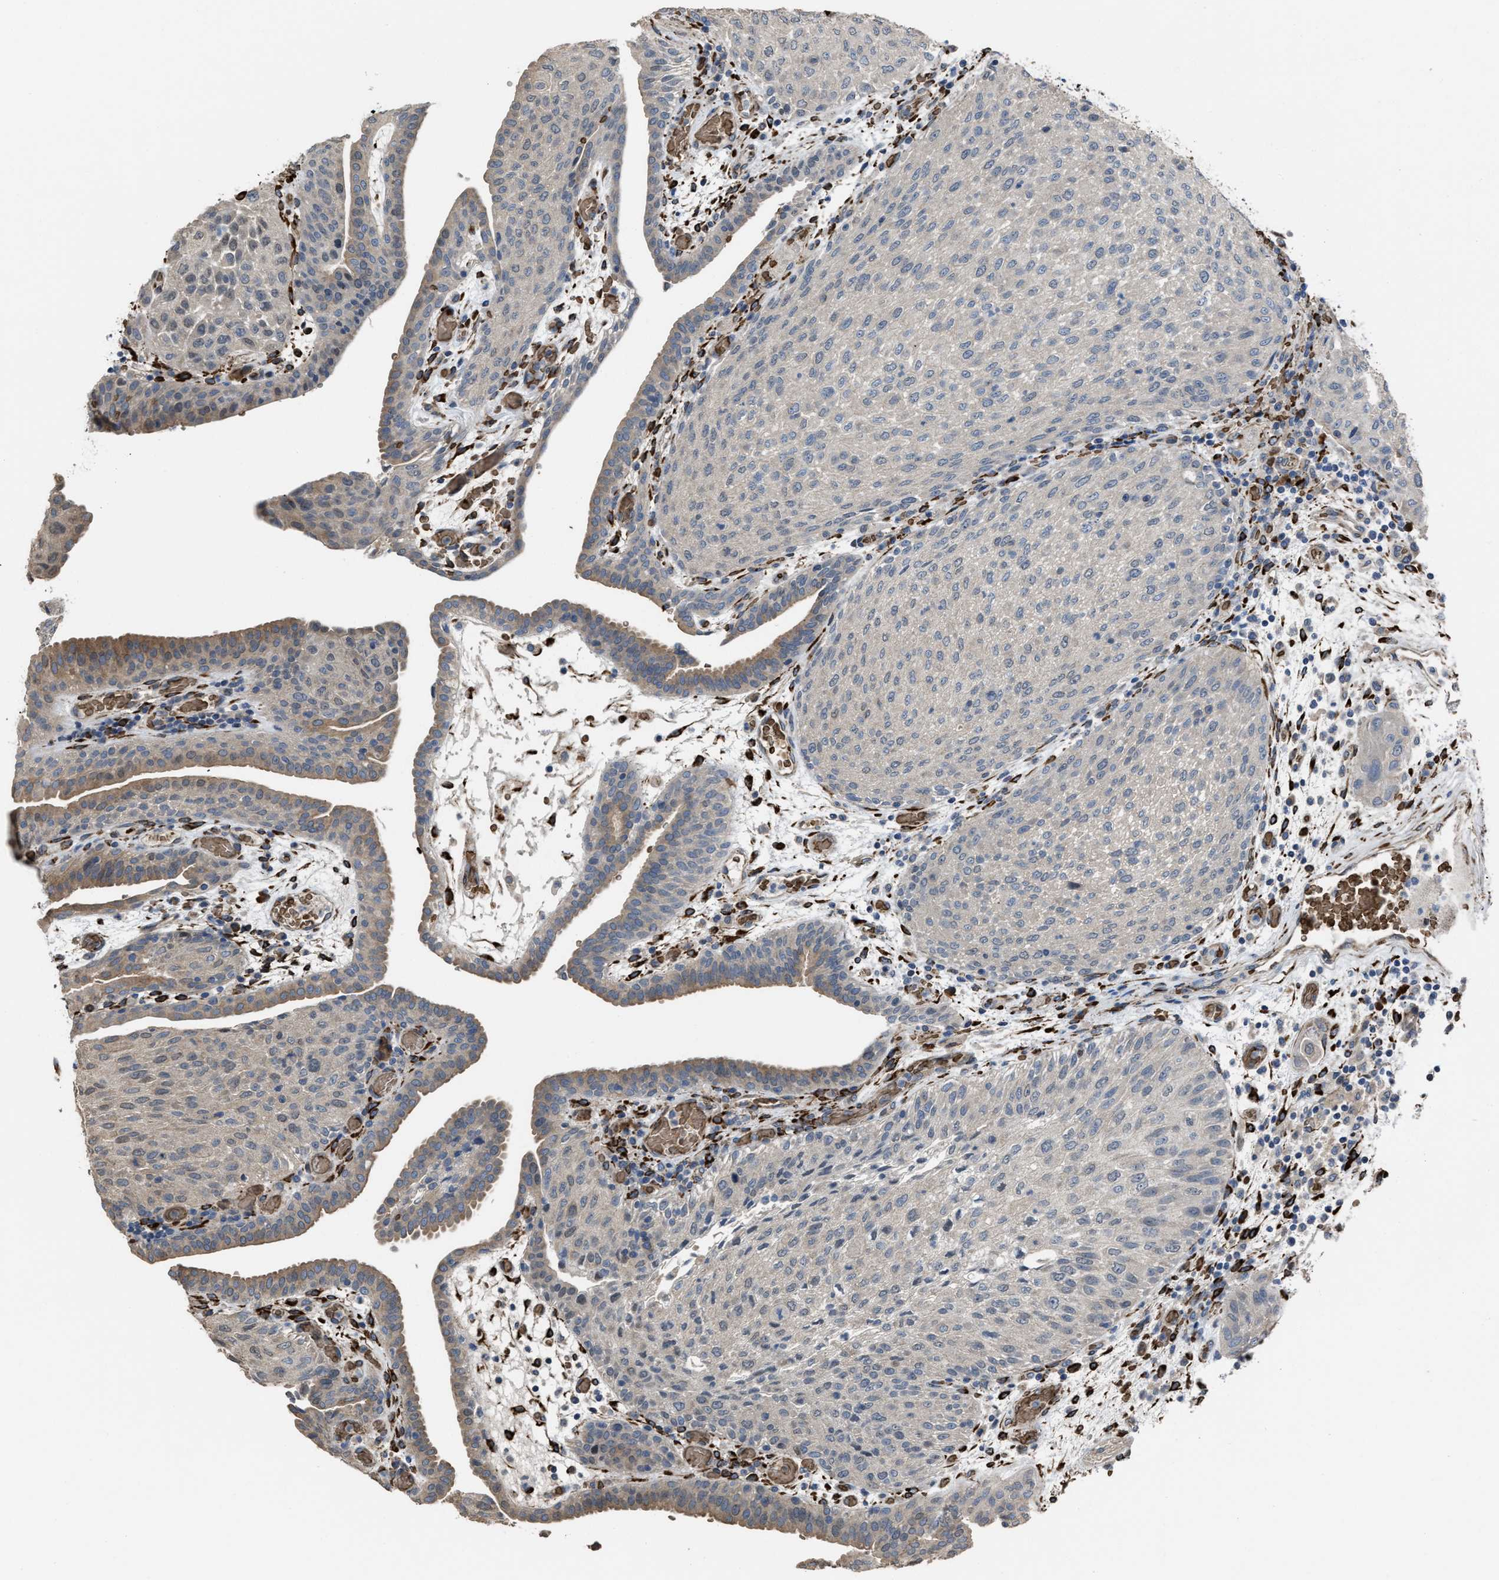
{"staining": {"intensity": "moderate", "quantity": "<25%", "location": "cytoplasmic/membranous"}, "tissue": "urothelial cancer", "cell_type": "Tumor cells", "image_type": "cancer", "snomed": [{"axis": "morphology", "description": "Urothelial carcinoma, Low grade"}, {"axis": "morphology", "description": "Urothelial carcinoma, High grade"}, {"axis": "topography", "description": "Urinary bladder"}], "caption": "Protein expression analysis of urothelial cancer displays moderate cytoplasmic/membranous expression in approximately <25% of tumor cells.", "gene": "SELENOM", "patient": {"sex": "male", "age": 35}}